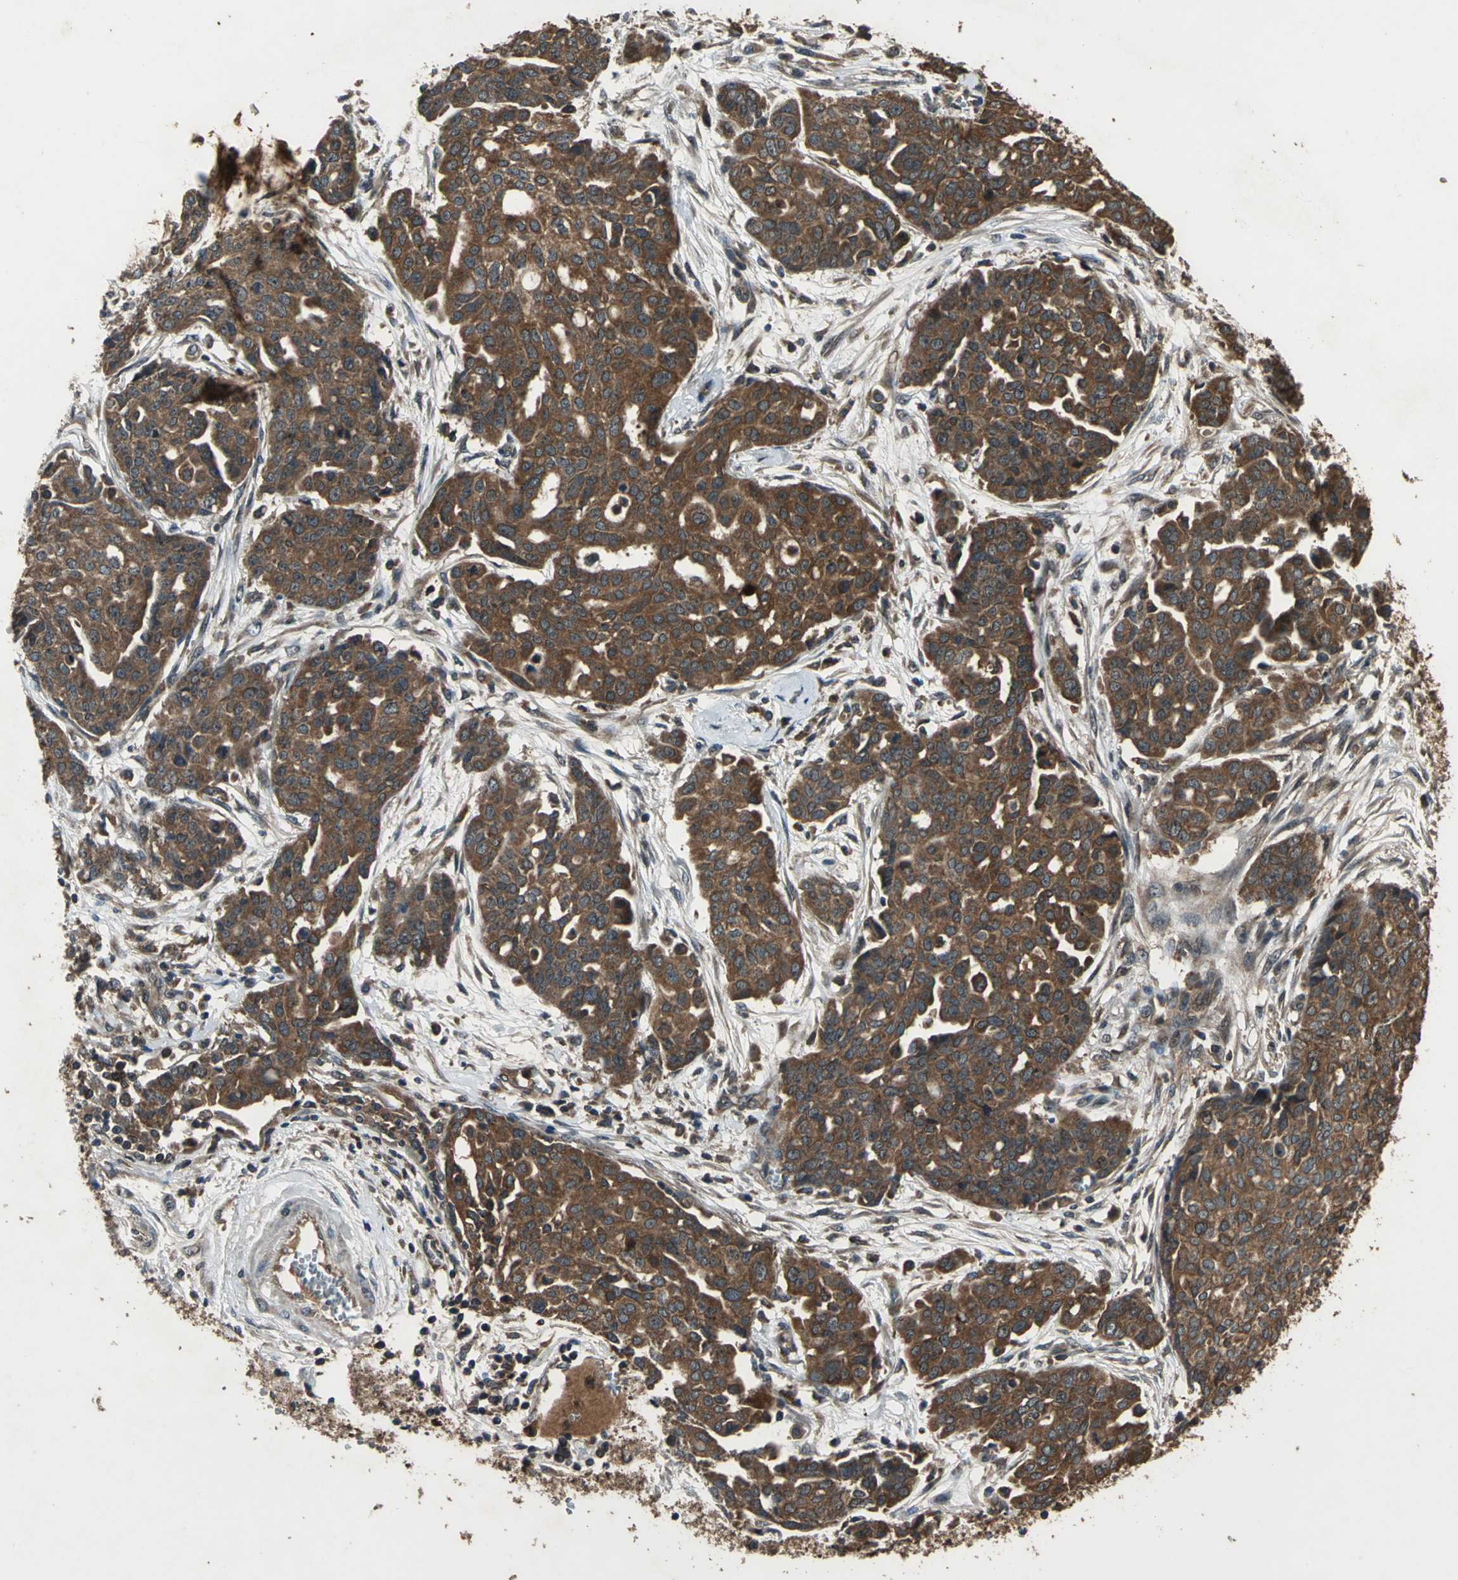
{"staining": {"intensity": "strong", "quantity": ">75%", "location": "cytoplasmic/membranous"}, "tissue": "ovarian cancer", "cell_type": "Tumor cells", "image_type": "cancer", "snomed": [{"axis": "morphology", "description": "Cystadenocarcinoma, serous, NOS"}, {"axis": "topography", "description": "Soft tissue"}, {"axis": "topography", "description": "Ovary"}], "caption": "IHC (DAB) staining of human serous cystadenocarcinoma (ovarian) shows strong cytoplasmic/membranous protein positivity in about >75% of tumor cells.", "gene": "ZNF608", "patient": {"sex": "female", "age": 57}}